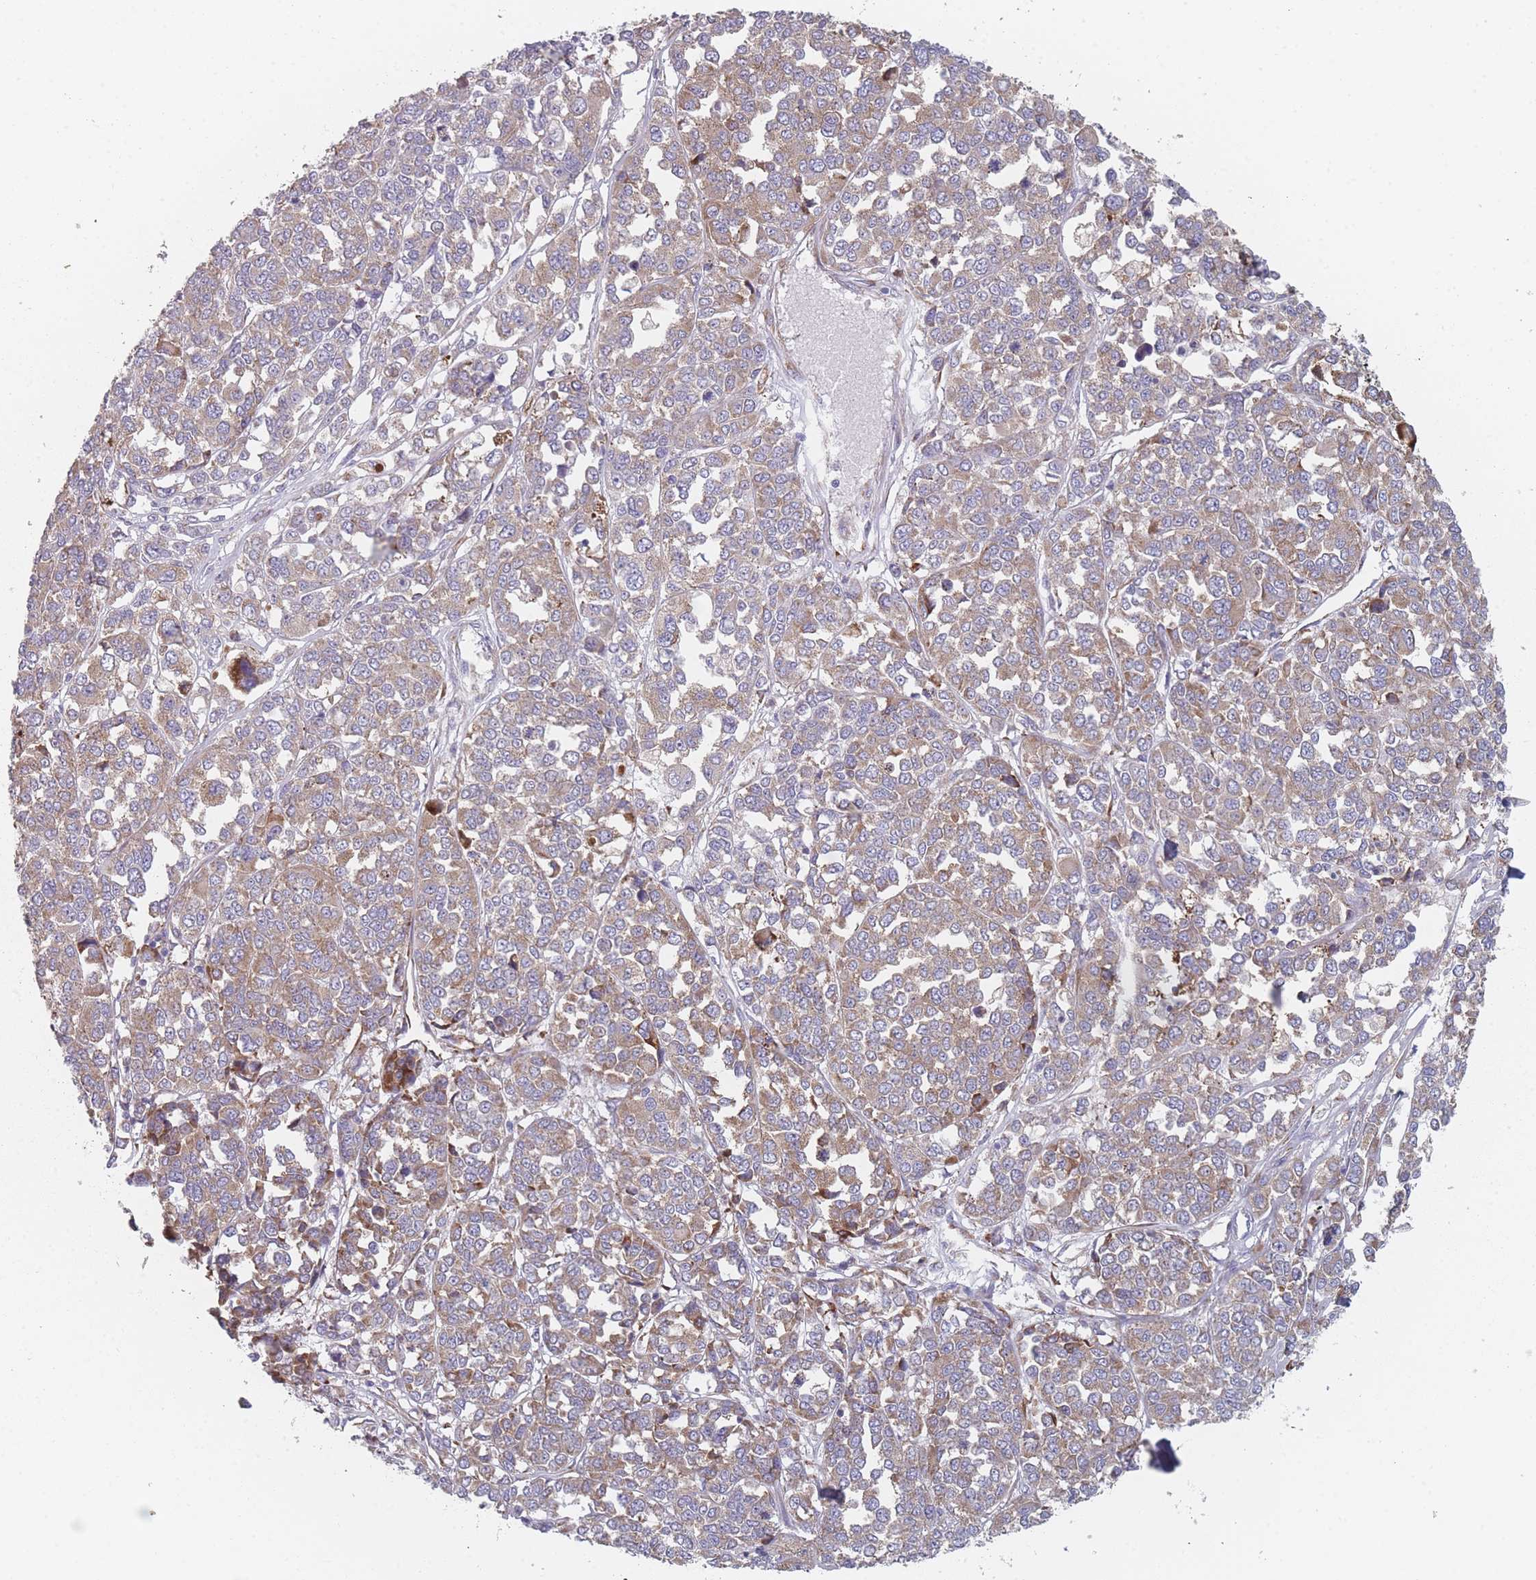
{"staining": {"intensity": "weak", "quantity": "25%-75%", "location": "cytoplasmic/membranous"}, "tissue": "melanoma", "cell_type": "Tumor cells", "image_type": "cancer", "snomed": [{"axis": "morphology", "description": "Malignant melanoma, Metastatic site"}, {"axis": "topography", "description": "Lymph node"}], "caption": "Human malignant melanoma (metastatic site) stained with a brown dye displays weak cytoplasmic/membranous positive positivity in approximately 25%-75% of tumor cells.", "gene": "CACNG5", "patient": {"sex": "male", "age": 44}}